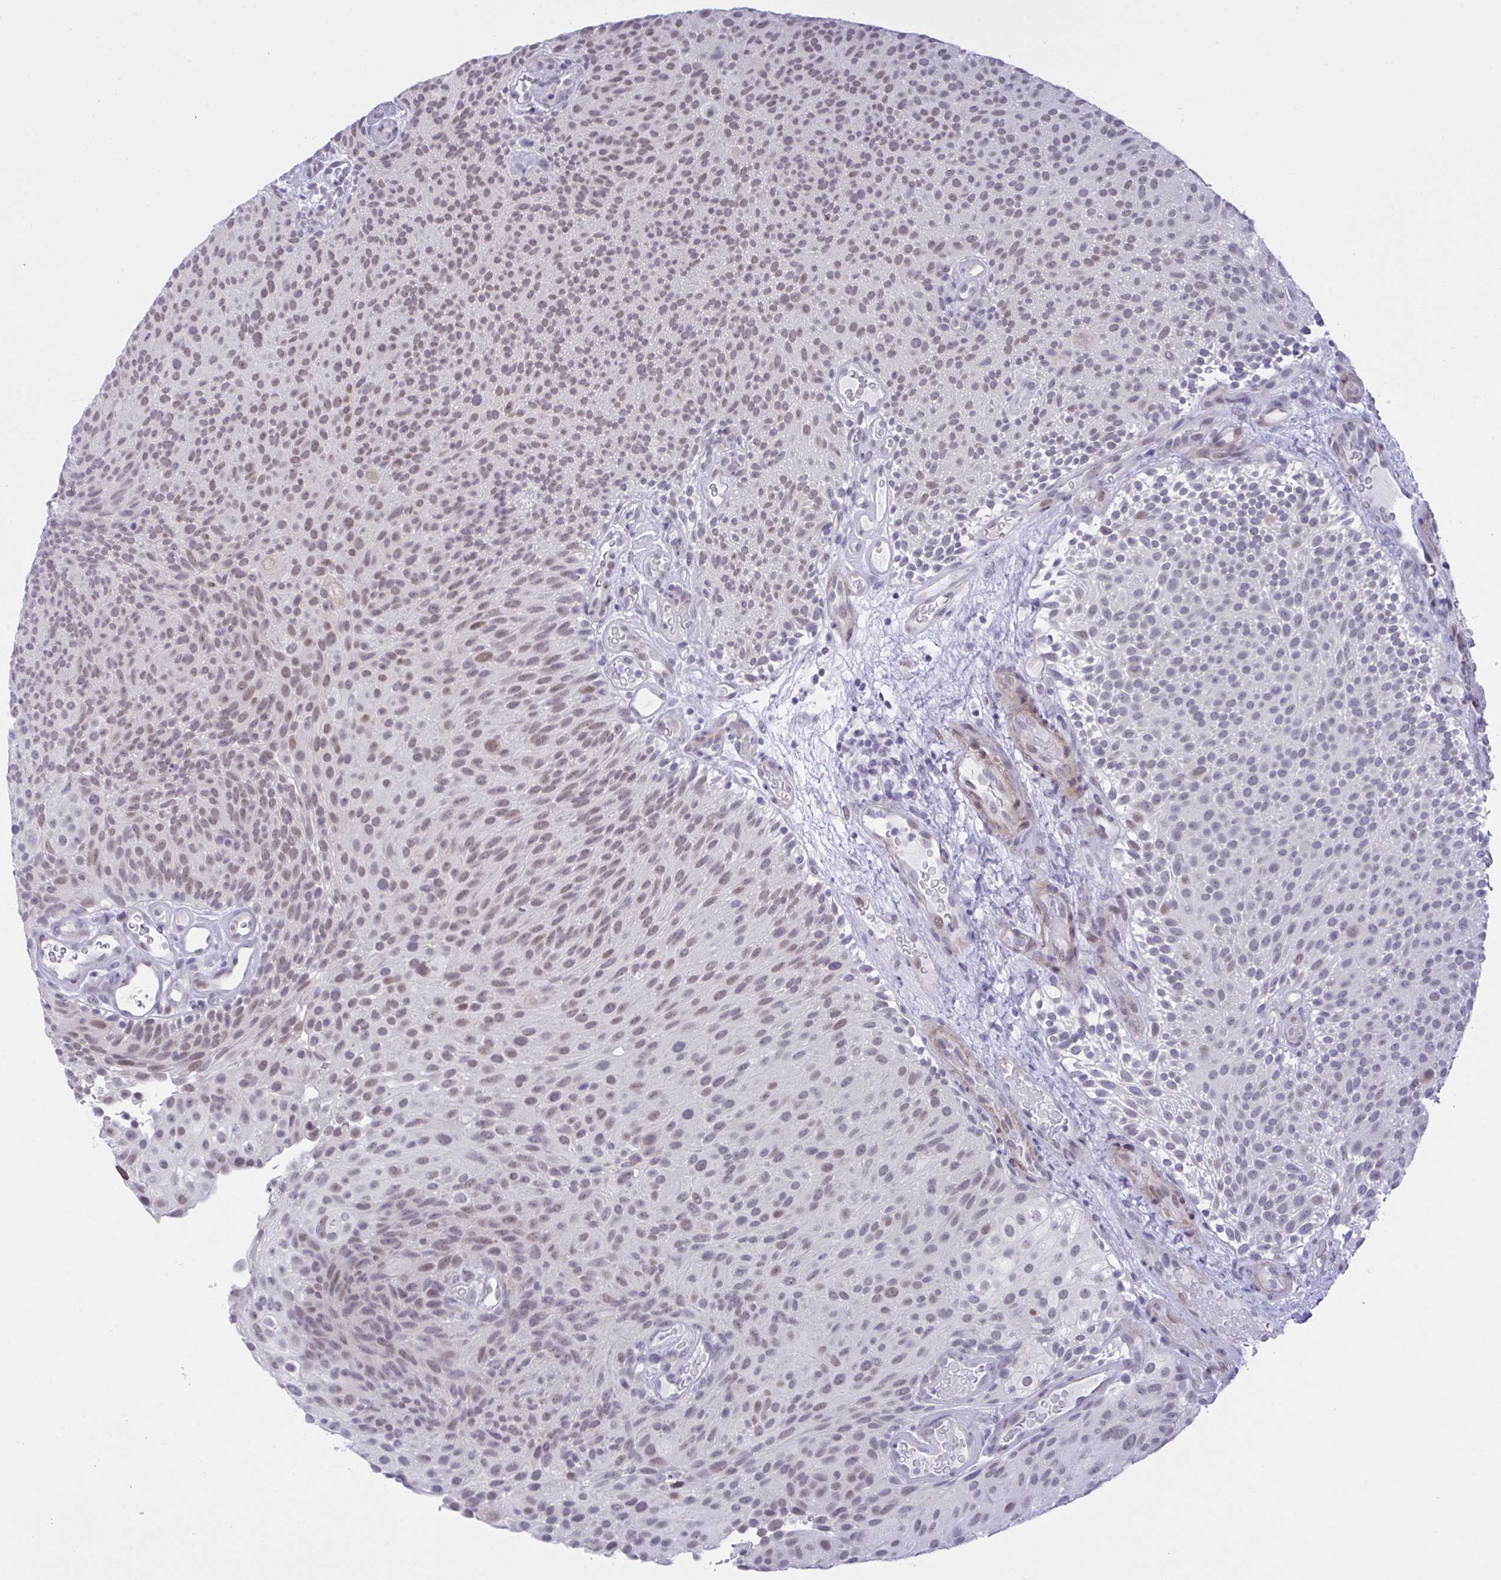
{"staining": {"intensity": "weak", "quantity": "25%-75%", "location": "nuclear"}, "tissue": "urothelial cancer", "cell_type": "Tumor cells", "image_type": "cancer", "snomed": [{"axis": "morphology", "description": "Urothelial carcinoma, Low grade"}, {"axis": "topography", "description": "Urinary bladder"}], "caption": "DAB immunohistochemical staining of urothelial cancer shows weak nuclear protein expression in approximately 25%-75% of tumor cells. The staining was performed using DAB (3,3'-diaminobenzidine) to visualize the protein expression in brown, while the nuclei were stained in blue with hematoxylin (Magnification: 20x).", "gene": "FBXL22", "patient": {"sex": "male", "age": 78}}